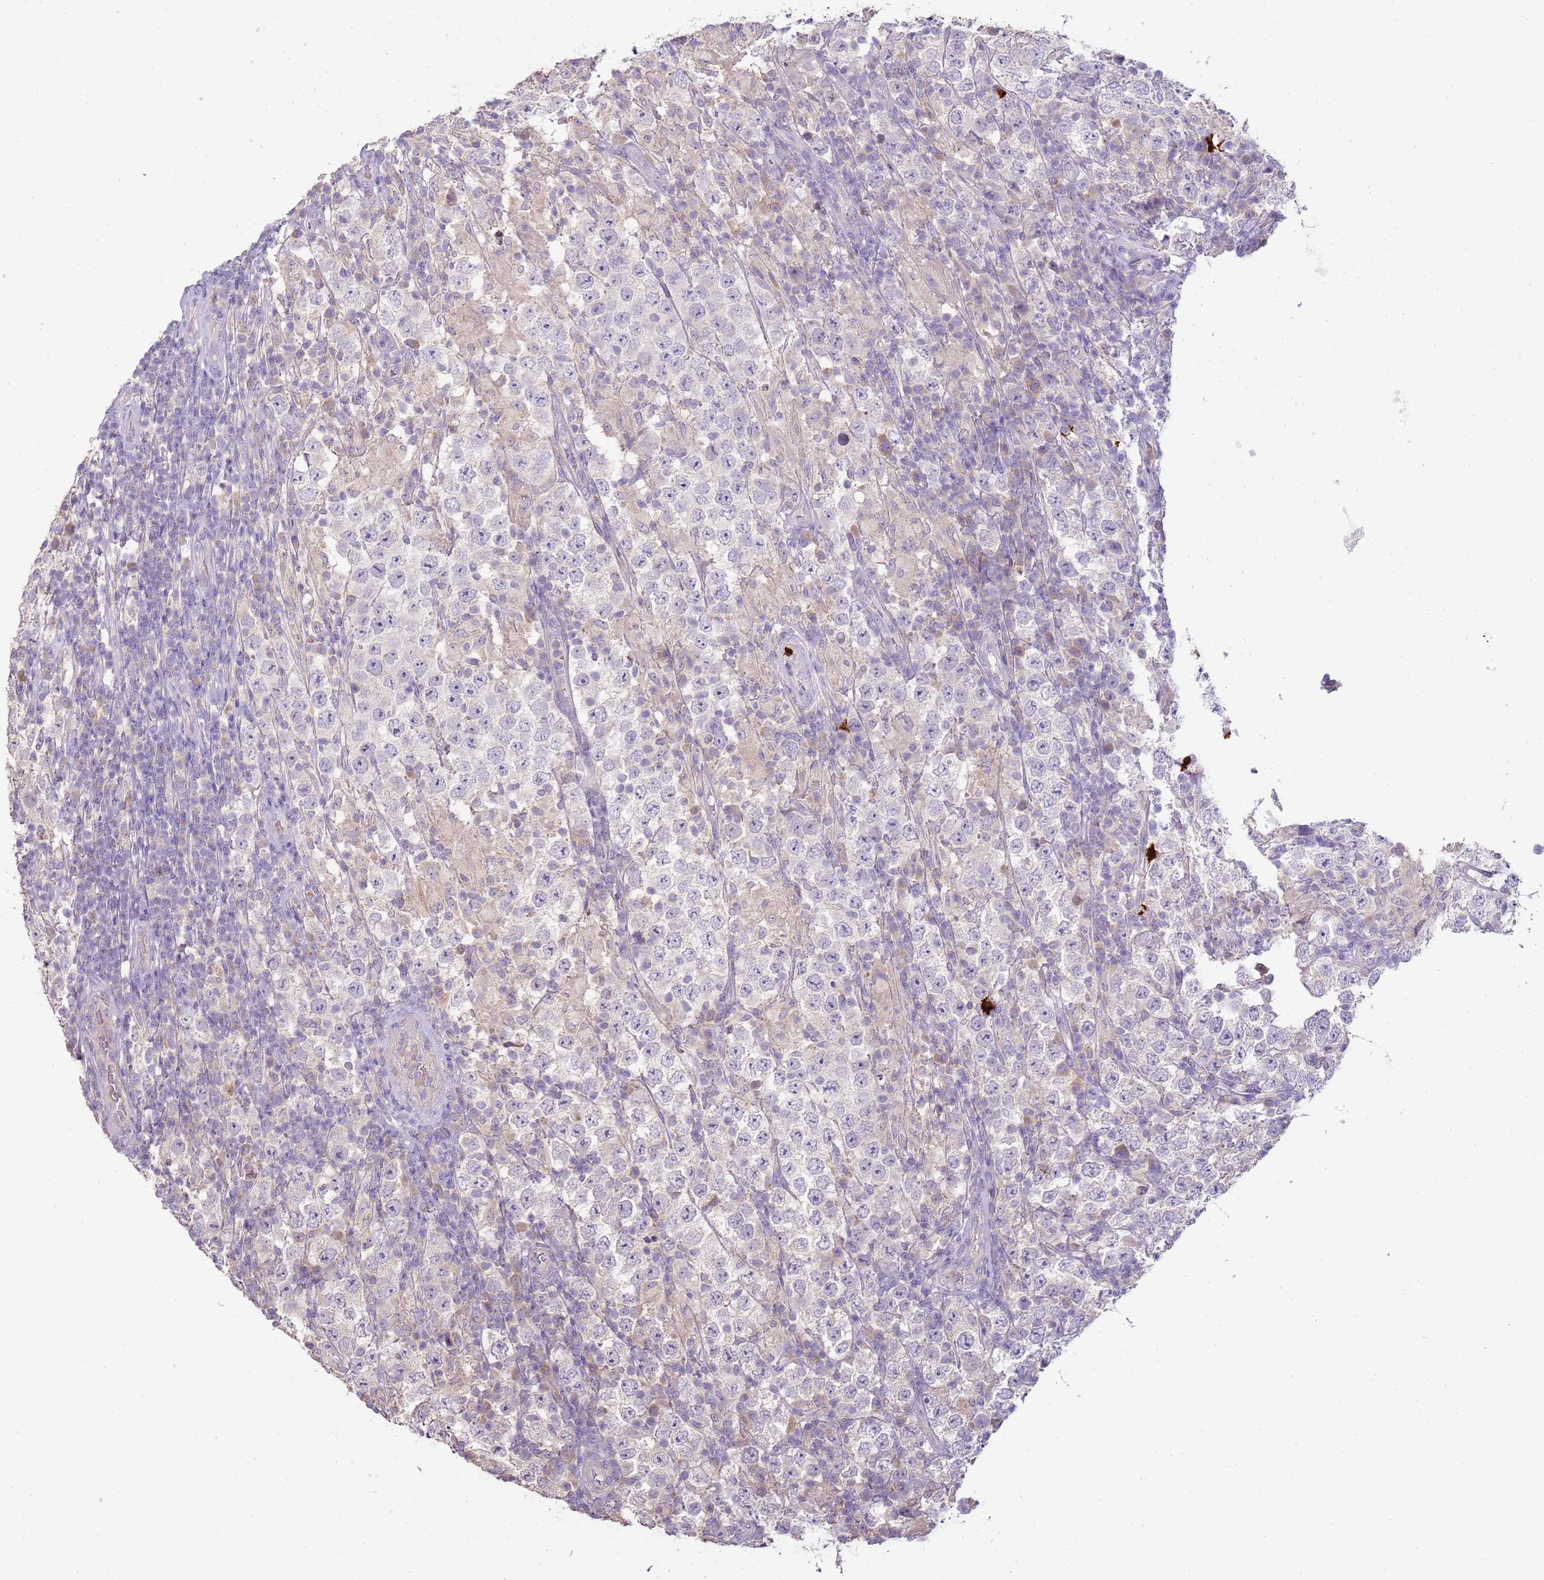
{"staining": {"intensity": "negative", "quantity": "none", "location": "none"}, "tissue": "testis cancer", "cell_type": "Tumor cells", "image_type": "cancer", "snomed": [{"axis": "morphology", "description": "Normal tissue, NOS"}, {"axis": "morphology", "description": "Urothelial carcinoma, High grade"}, {"axis": "morphology", "description": "Seminoma, NOS"}, {"axis": "morphology", "description": "Carcinoma, Embryonal, NOS"}, {"axis": "topography", "description": "Urinary bladder"}, {"axis": "topography", "description": "Testis"}], "caption": "Image shows no significant protein expression in tumor cells of testis cancer (embryonal carcinoma).", "gene": "IL2RG", "patient": {"sex": "male", "age": 41}}